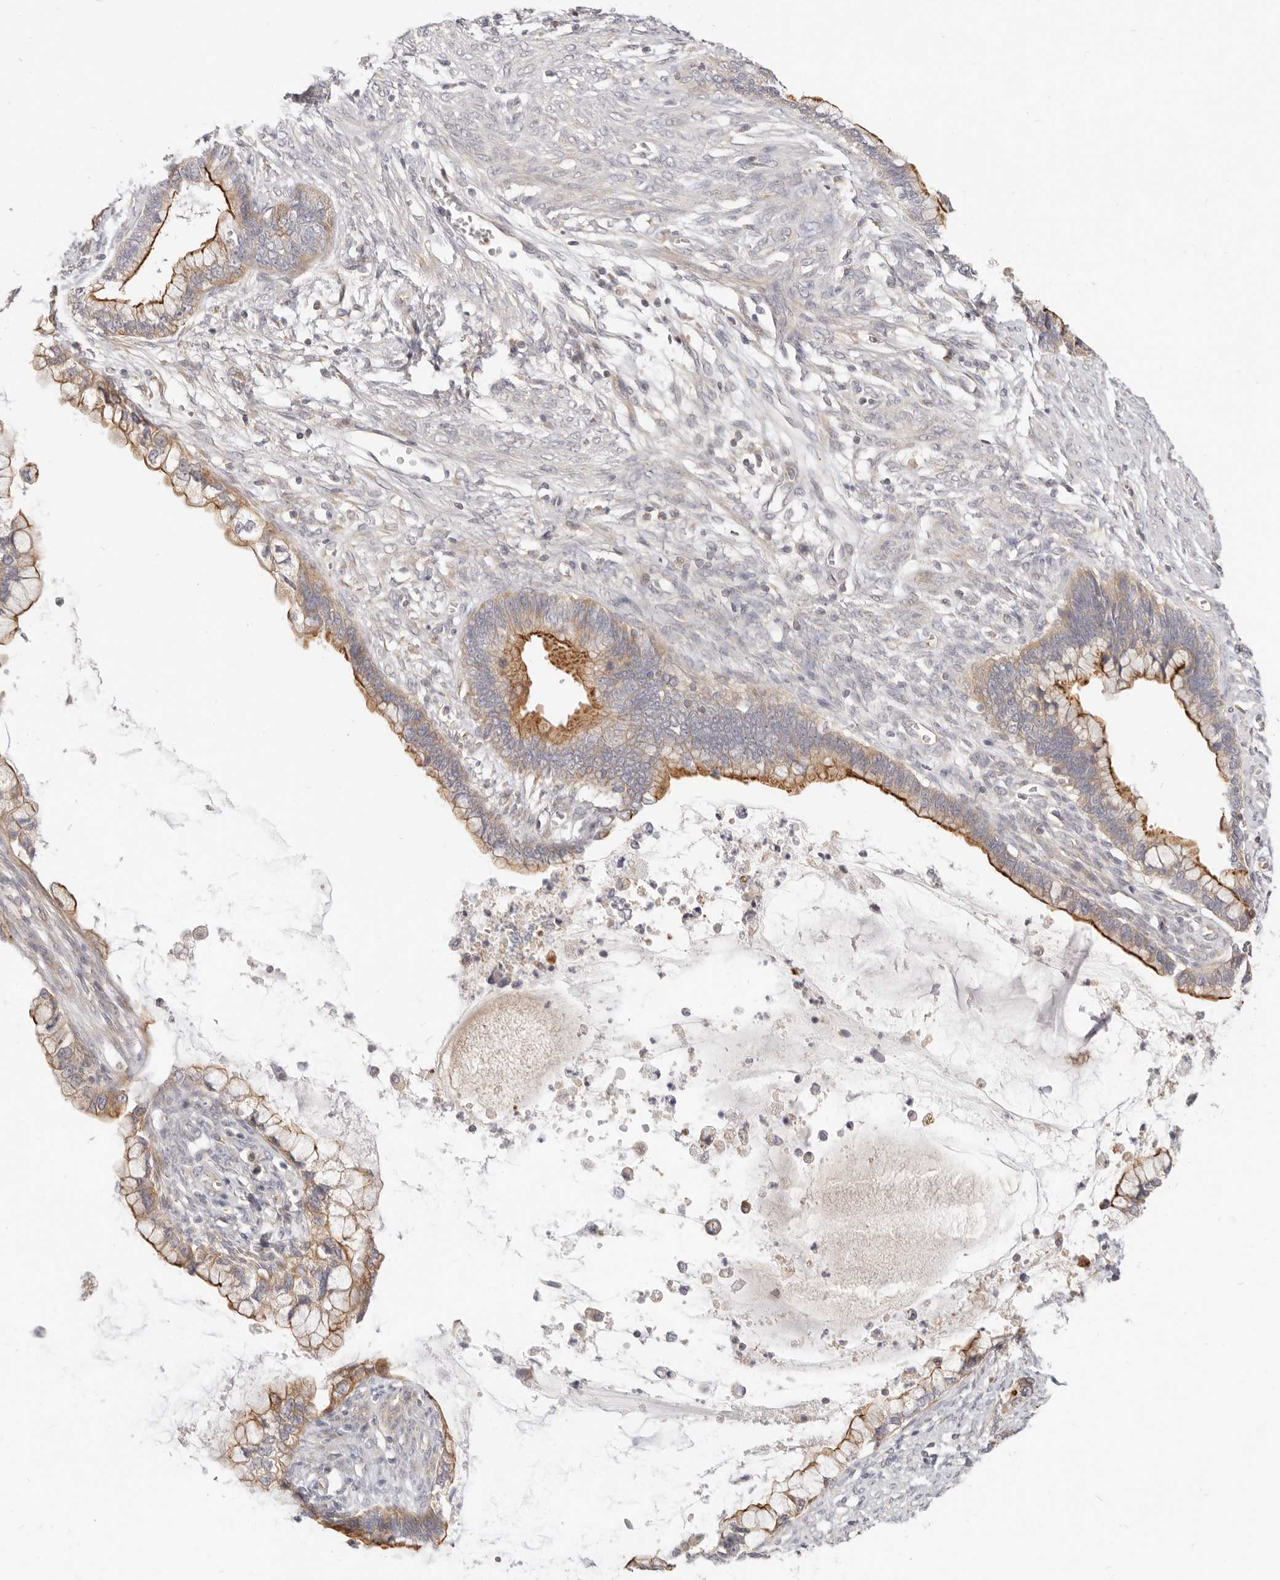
{"staining": {"intensity": "strong", "quantity": "25%-75%", "location": "cytoplasmic/membranous"}, "tissue": "cervical cancer", "cell_type": "Tumor cells", "image_type": "cancer", "snomed": [{"axis": "morphology", "description": "Adenocarcinoma, NOS"}, {"axis": "topography", "description": "Cervix"}], "caption": "Immunohistochemical staining of human cervical adenocarcinoma reveals high levels of strong cytoplasmic/membranous staining in approximately 25%-75% of tumor cells.", "gene": "LTB4R2", "patient": {"sex": "female", "age": 44}}